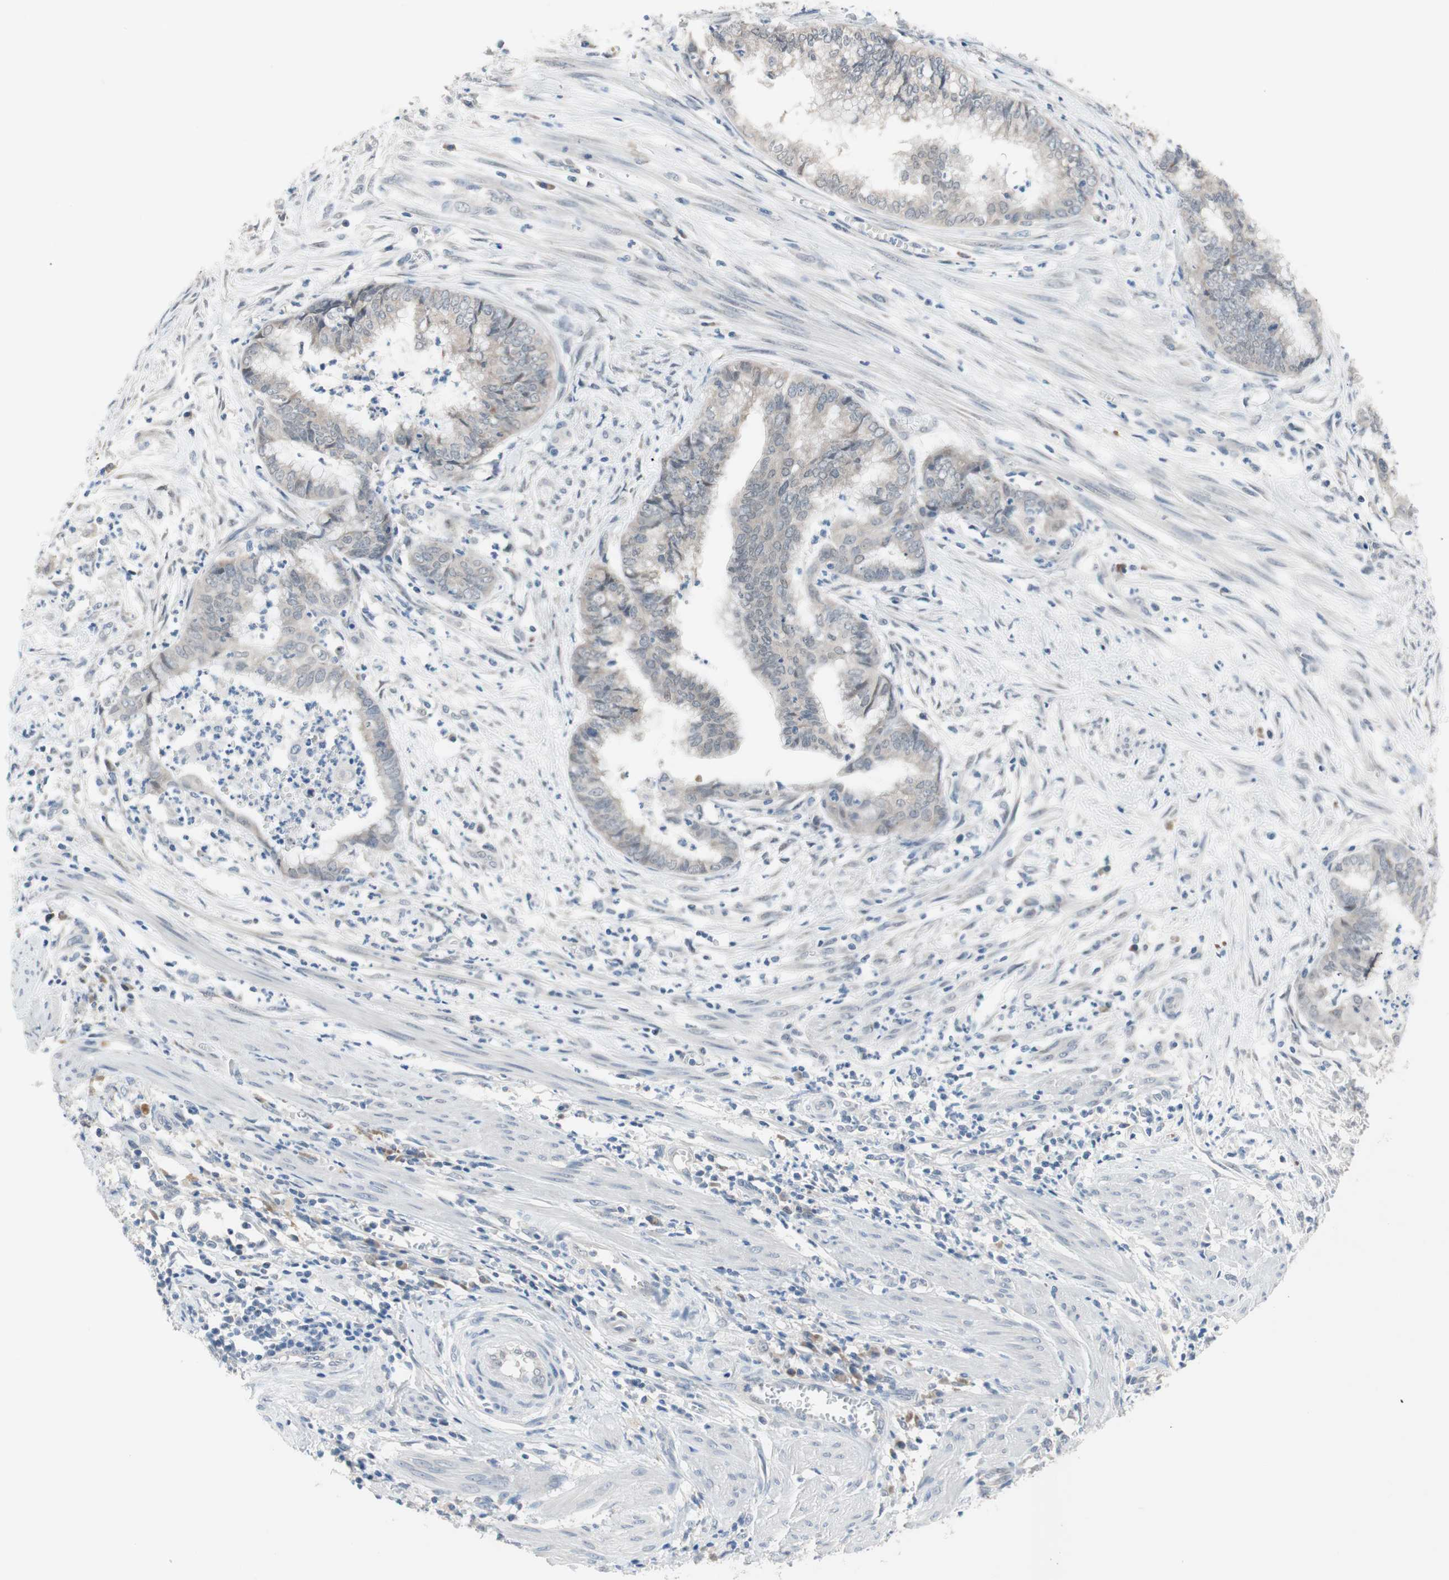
{"staining": {"intensity": "weak", "quantity": "<25%", "location": "cytoplasmic/membranous"}, "tissue": "endometrial cancer", "cell_type": "Tumor cells", "image_type": "cancer", "snomed": [{"axis": "morphology", "description": "Necrosis, NOS"}, {"axis": "morphology", "description": "Adenocarcinoma, NOS"}, {"axis": "topography", "description": "Endometrium"}], "caption": "IHC histopathology image of human endometrial adenocarcinoma stained for a protein (brown), which exhibits no staining in tumor cells.", "gene": "GRHL1", "patient": {"sex": "female", "age": 79}}